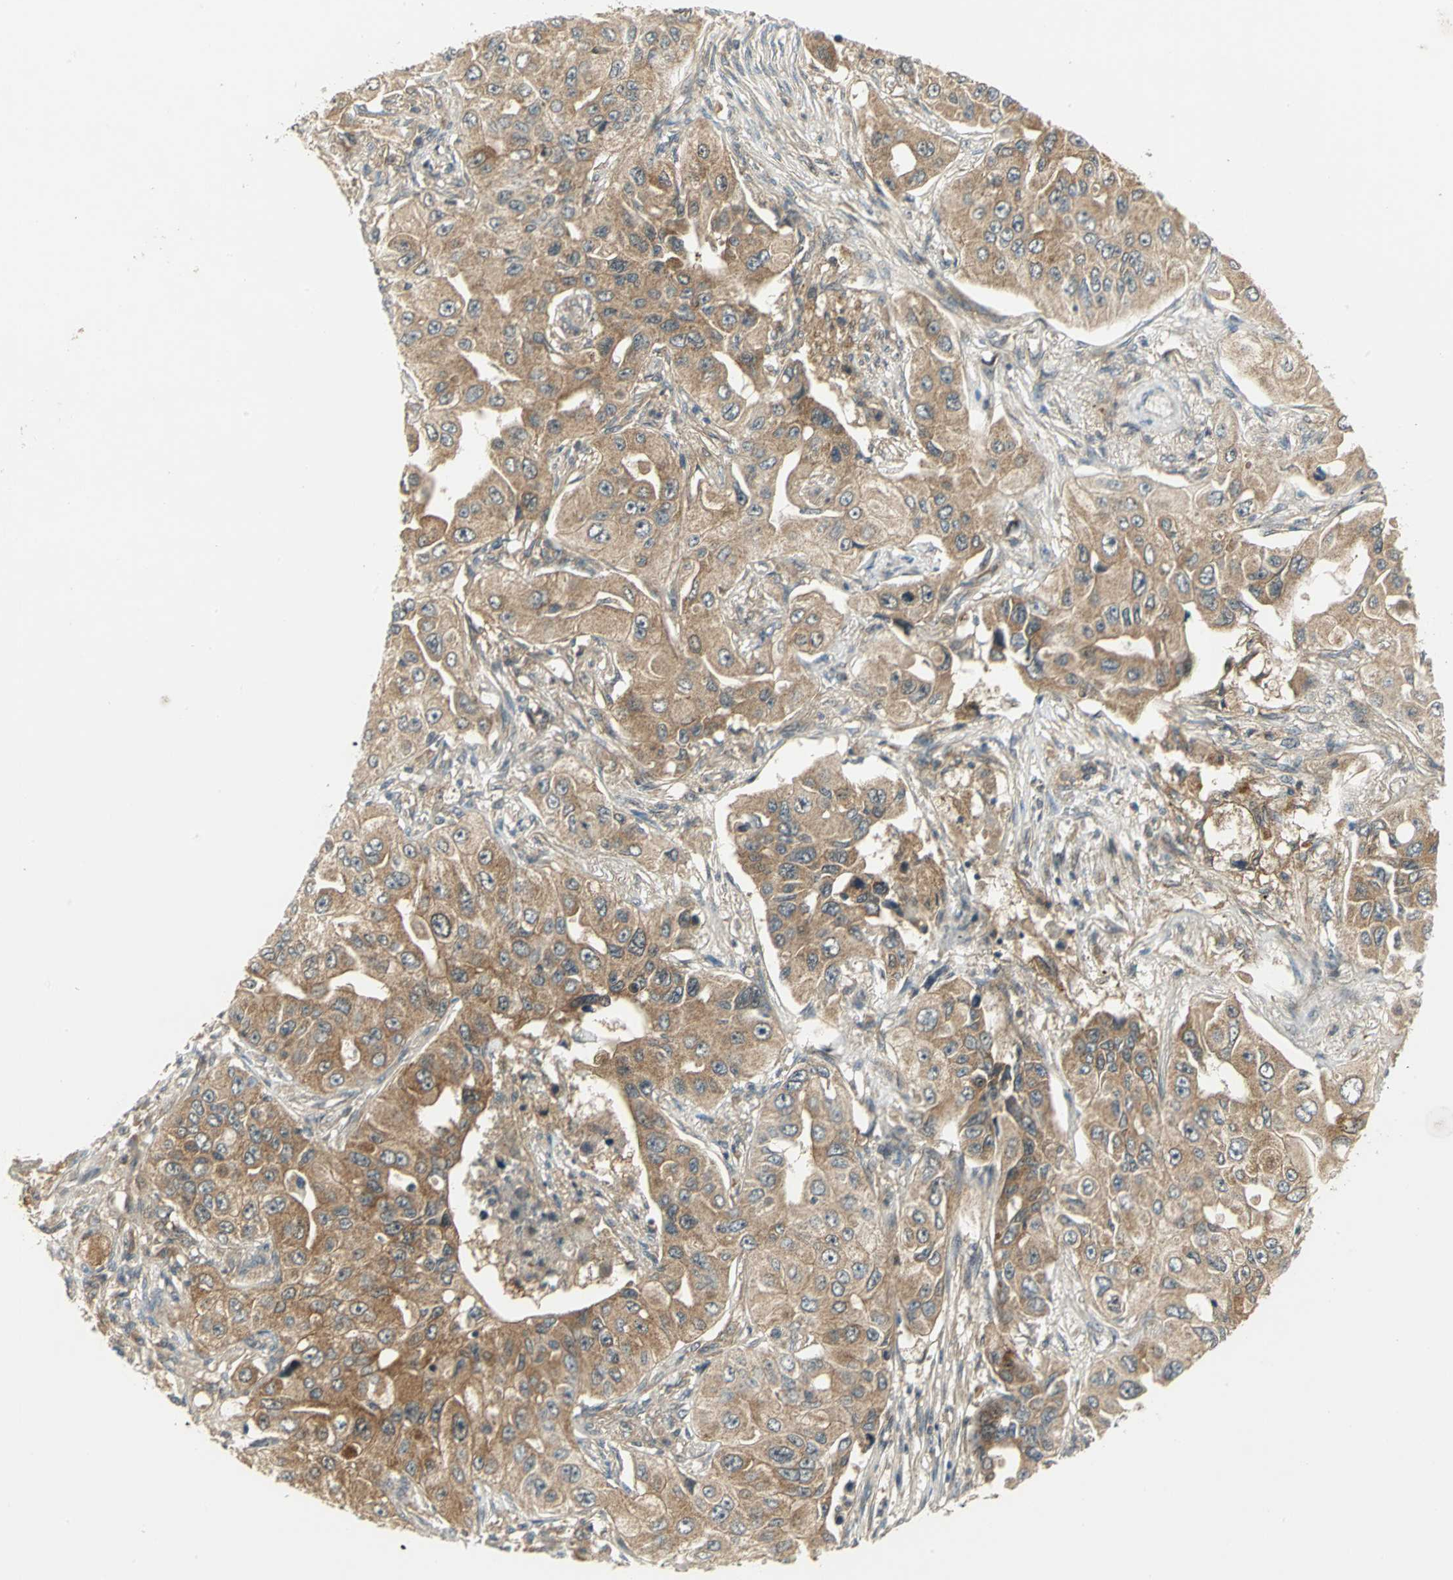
{"staining": {"intensity": "moderate", "quantity": ">75%", "location": "cytoplasmic/membranous"}, "tissue": "lung cancer", "cell_type": "Tumor cells", "image_type": "cancer", "snomed": [{"axis": "morphology", "description": "Adenocarcinoma, NOS"}, {"axis": "topography", "description": "Lung"}], "caption": "Protein expression analysis of human lung adenocarcinoma reveals moderate cytoplasmic/membranous expression in about >75% of tumor cells.", "gene": "MAPK8IP3", "patient": {"sex": "male", "age": 84}}